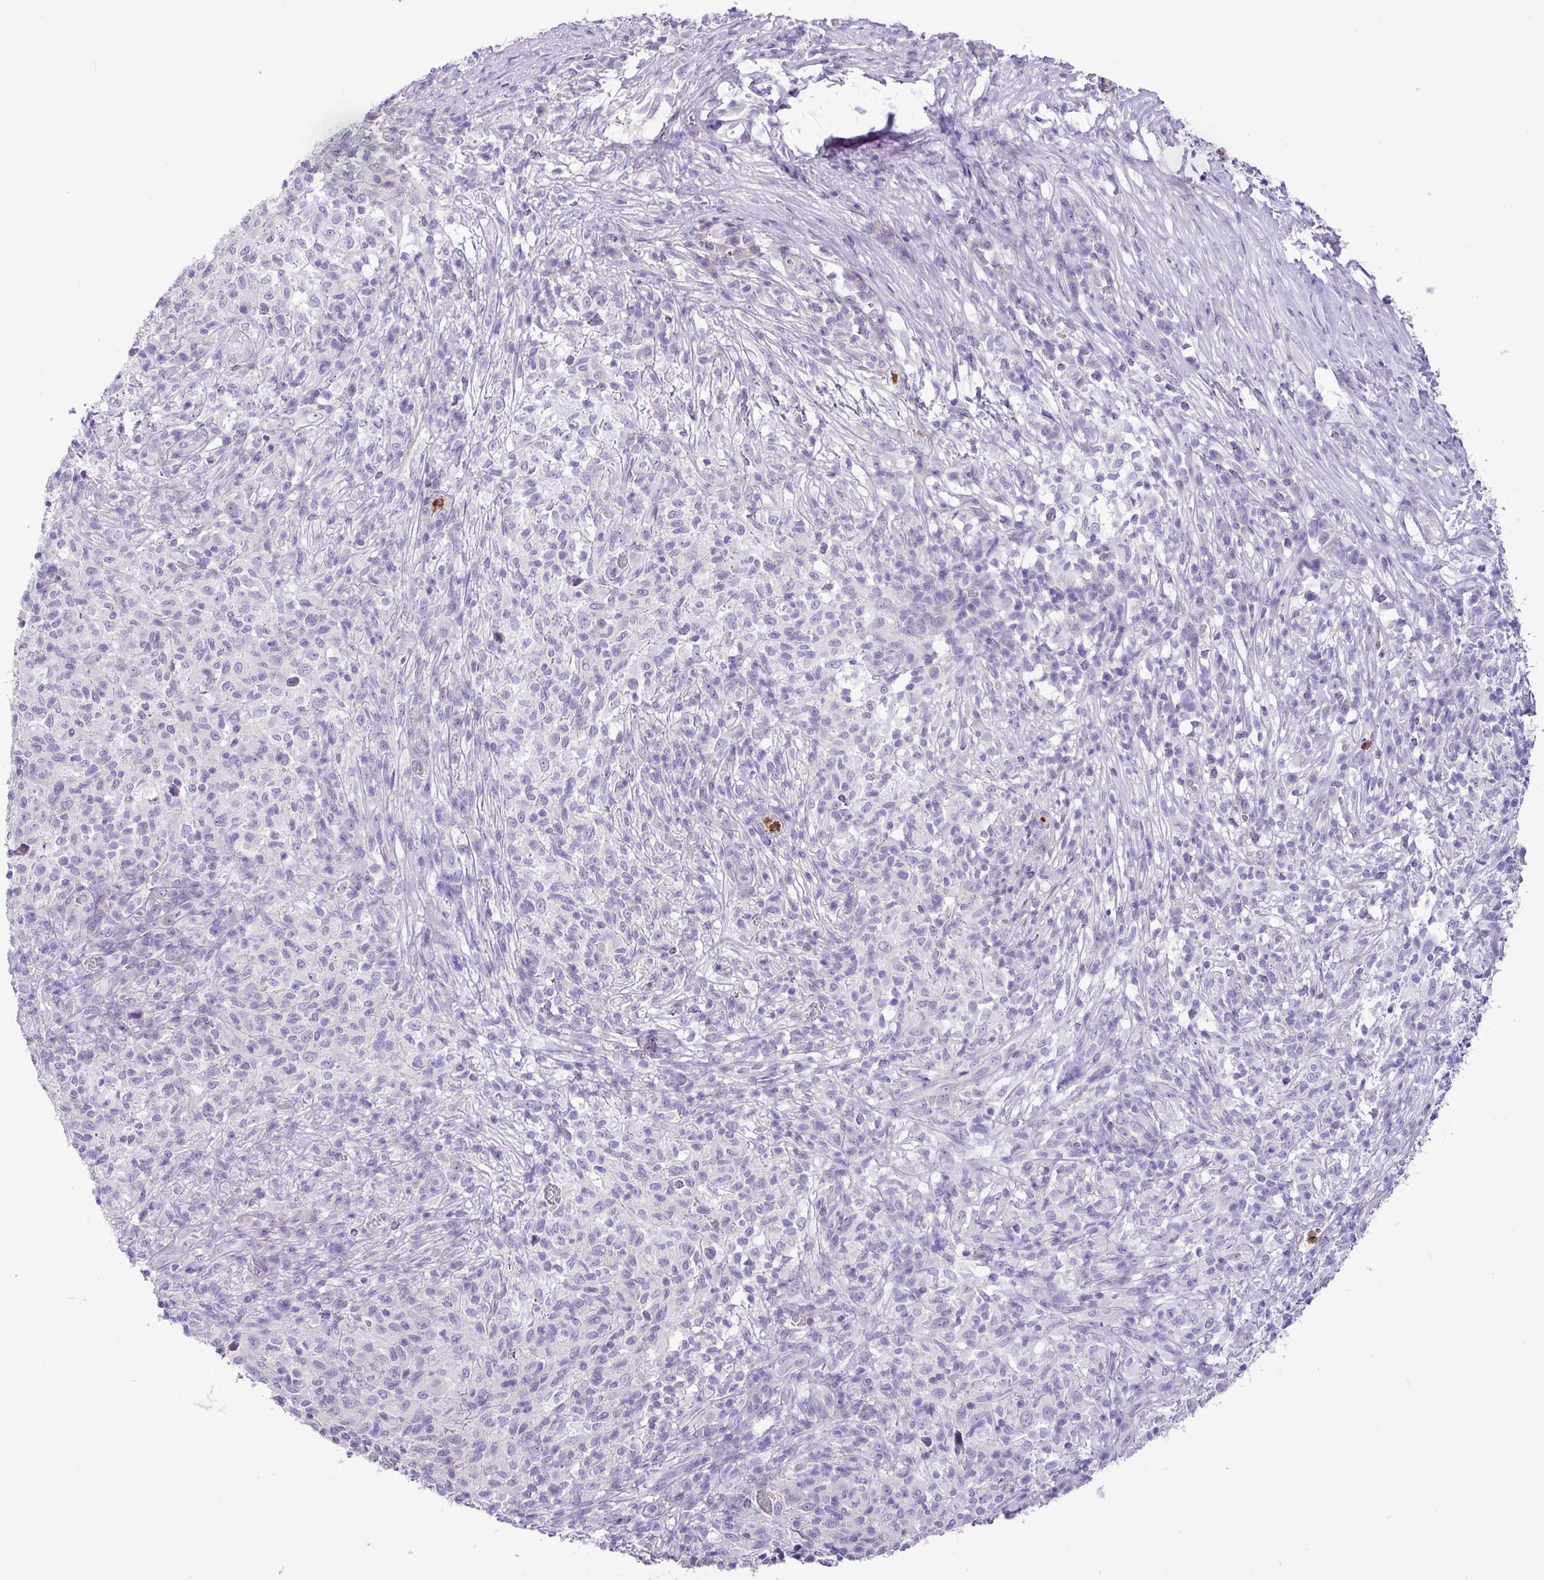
{"staining": {"intensity": "negative", "quantity": "none", "location": "none"}, "tissue": "melanoma", "cell_type": "Tumor cells", "image_type": "cancer", "snomed": [{"axis": "morphology", "description": "Malignant melanoma, NOS"}, {"axis": "topography", "description": "Skin"}], "caption": "The IHC photomicrograph has no significant staining in tumor cells of melanoma tissue. Brightfield microscopy of IHC stained with DAB (brown) and hematoxylin (blue), captured at high magnification.", "gene": "ZSCAN5A", "patient": {"sex": "male", "age": 66}}